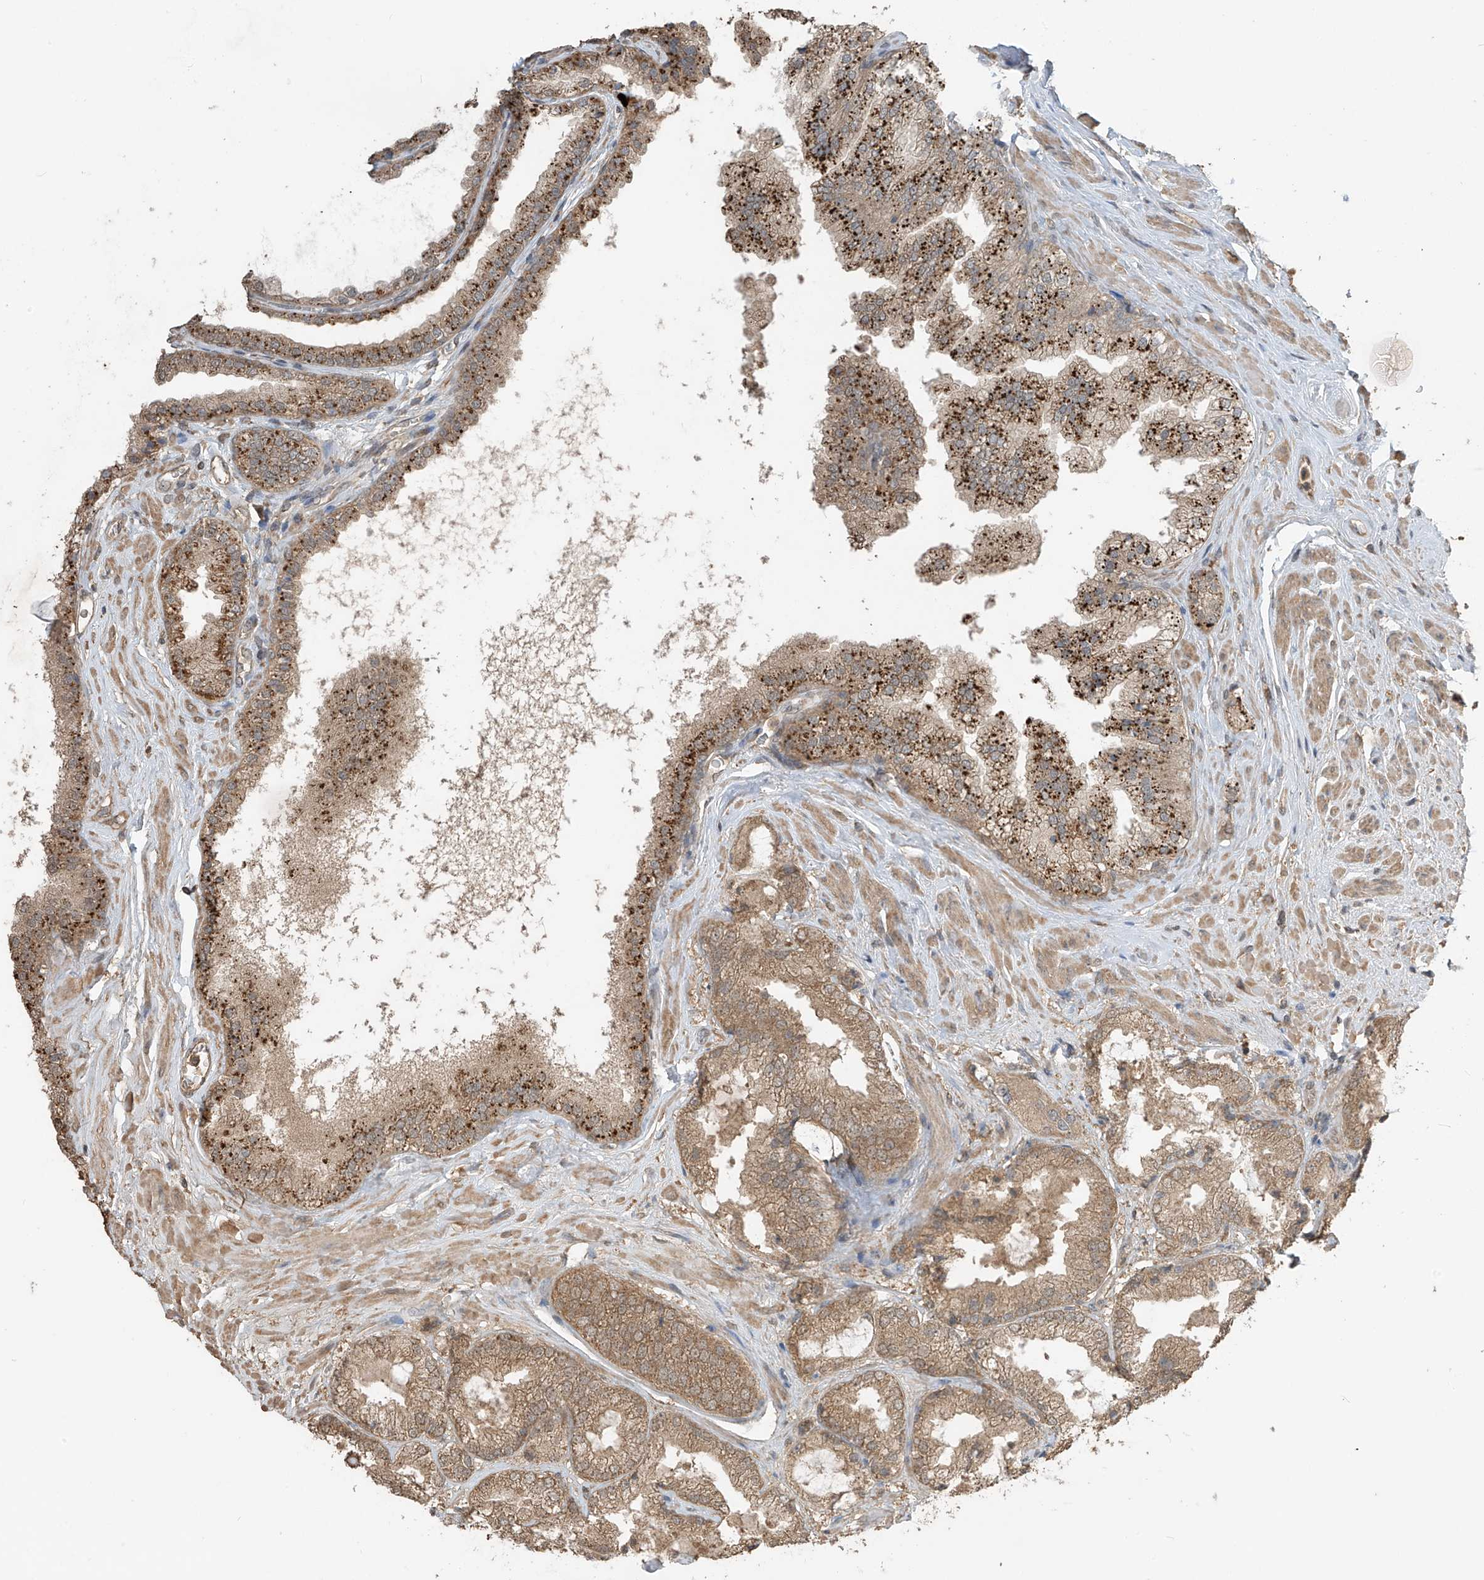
{"staining": {"intensity": "moderate", "quantity": ">75%", "location": "cytoplasmic/membranous"}, "tissue": "prostate cancer", "cell_type": "Tumor cells", "image_type": "cancer", "snomed": [{"axis": "morphology", "description": "Adenocarcinoma, High grade"}, {"axis": "topography", "description": "Prostate"}], "caption": "The immunohistochemical stain highlights moderate cytoplasmic/membranous staining in tumor cells of prostate adenocarcinoma (high-grade) tissue.", "gene": "SLFN14", "patient": {"sex": "male", "age": 58}}